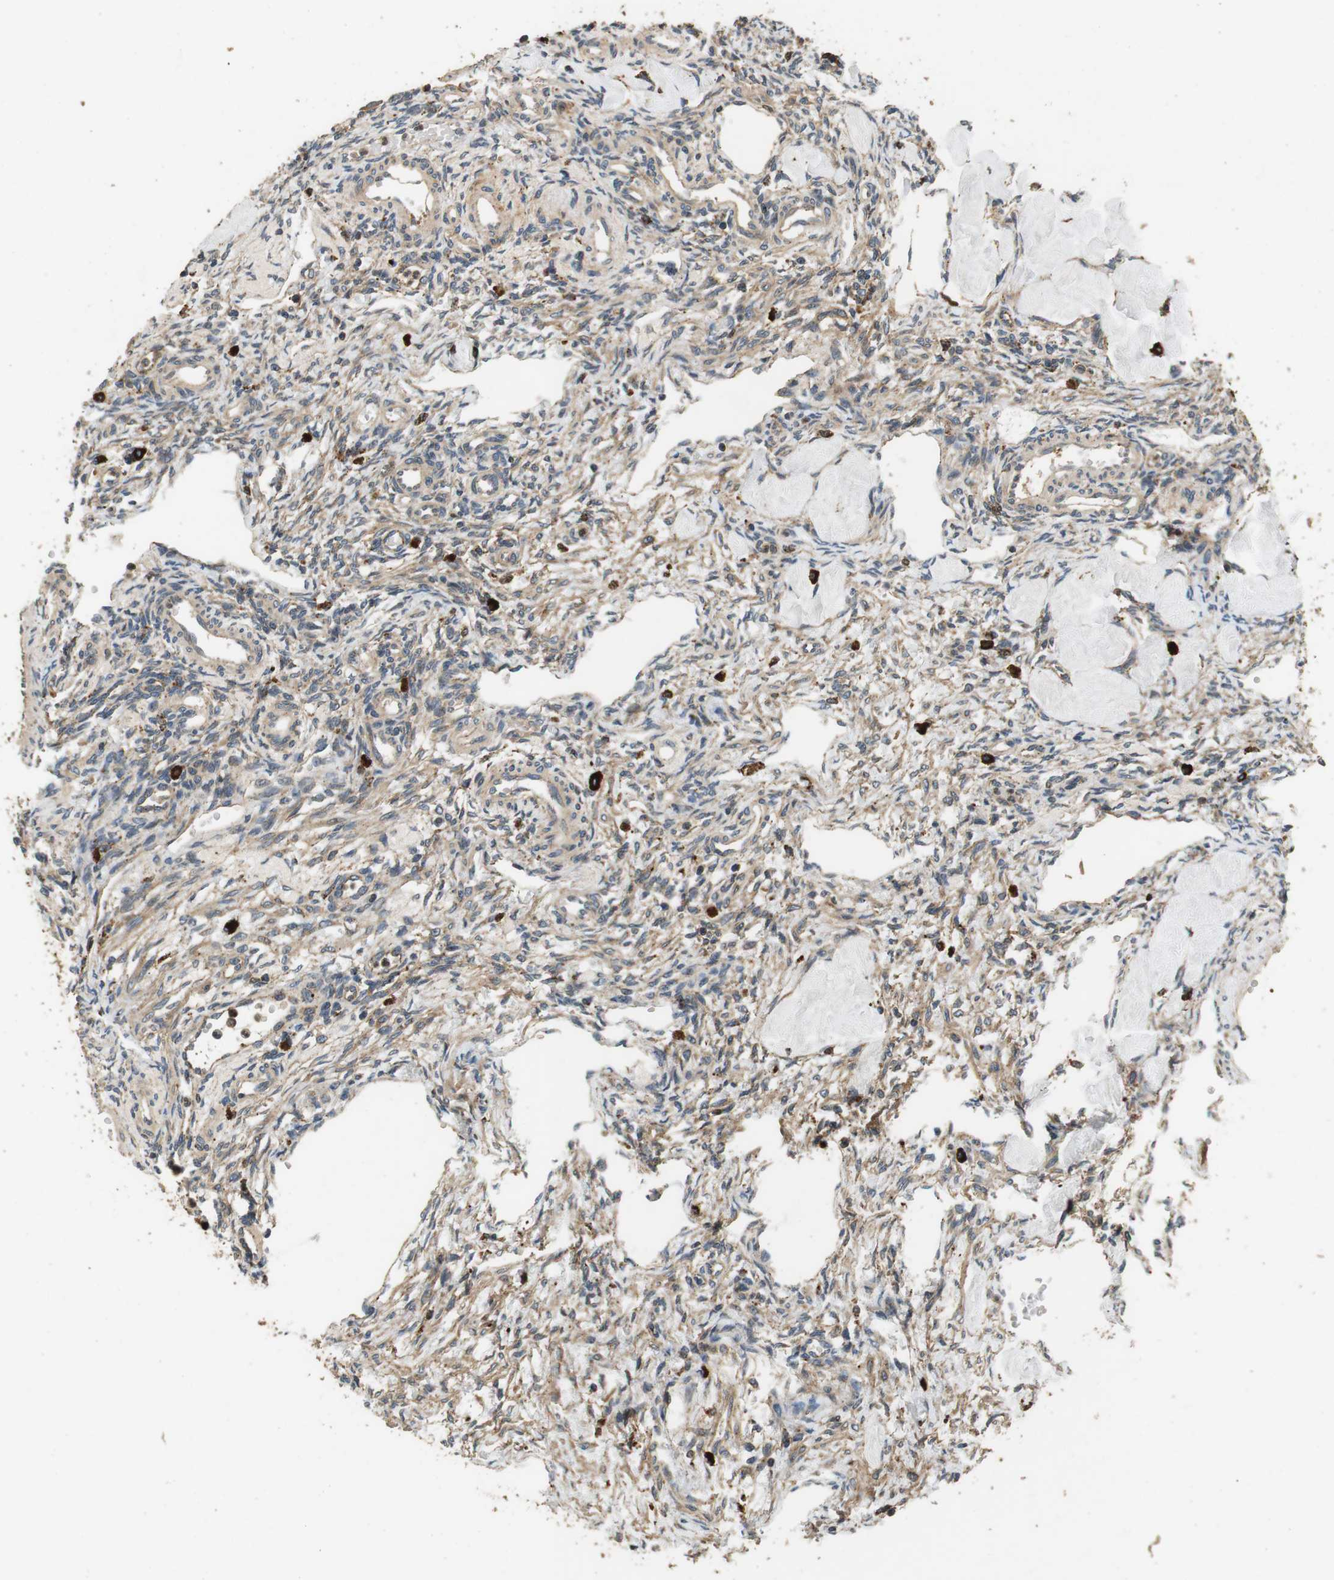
{"staining": {"intensity": "weak", "quantity": ">75%", "location": "cytoplasmic/membranous"}, "tissue": "ovary", "cell_type": "Ovarian stroma cells", "image_type": "normal", "snomed": [{"axis": "morphology", "description": "Normal tissue, NOS"}, {"axis": "topography", "description": "Ovary"}], "caption": "Ovary stained with IHC reveals weak cytoplasmic/membranous staining in about >75% of ovarian stroma cells.", "gene": "TXNRD1", "patient": {"sex": "female", "age": 33}}